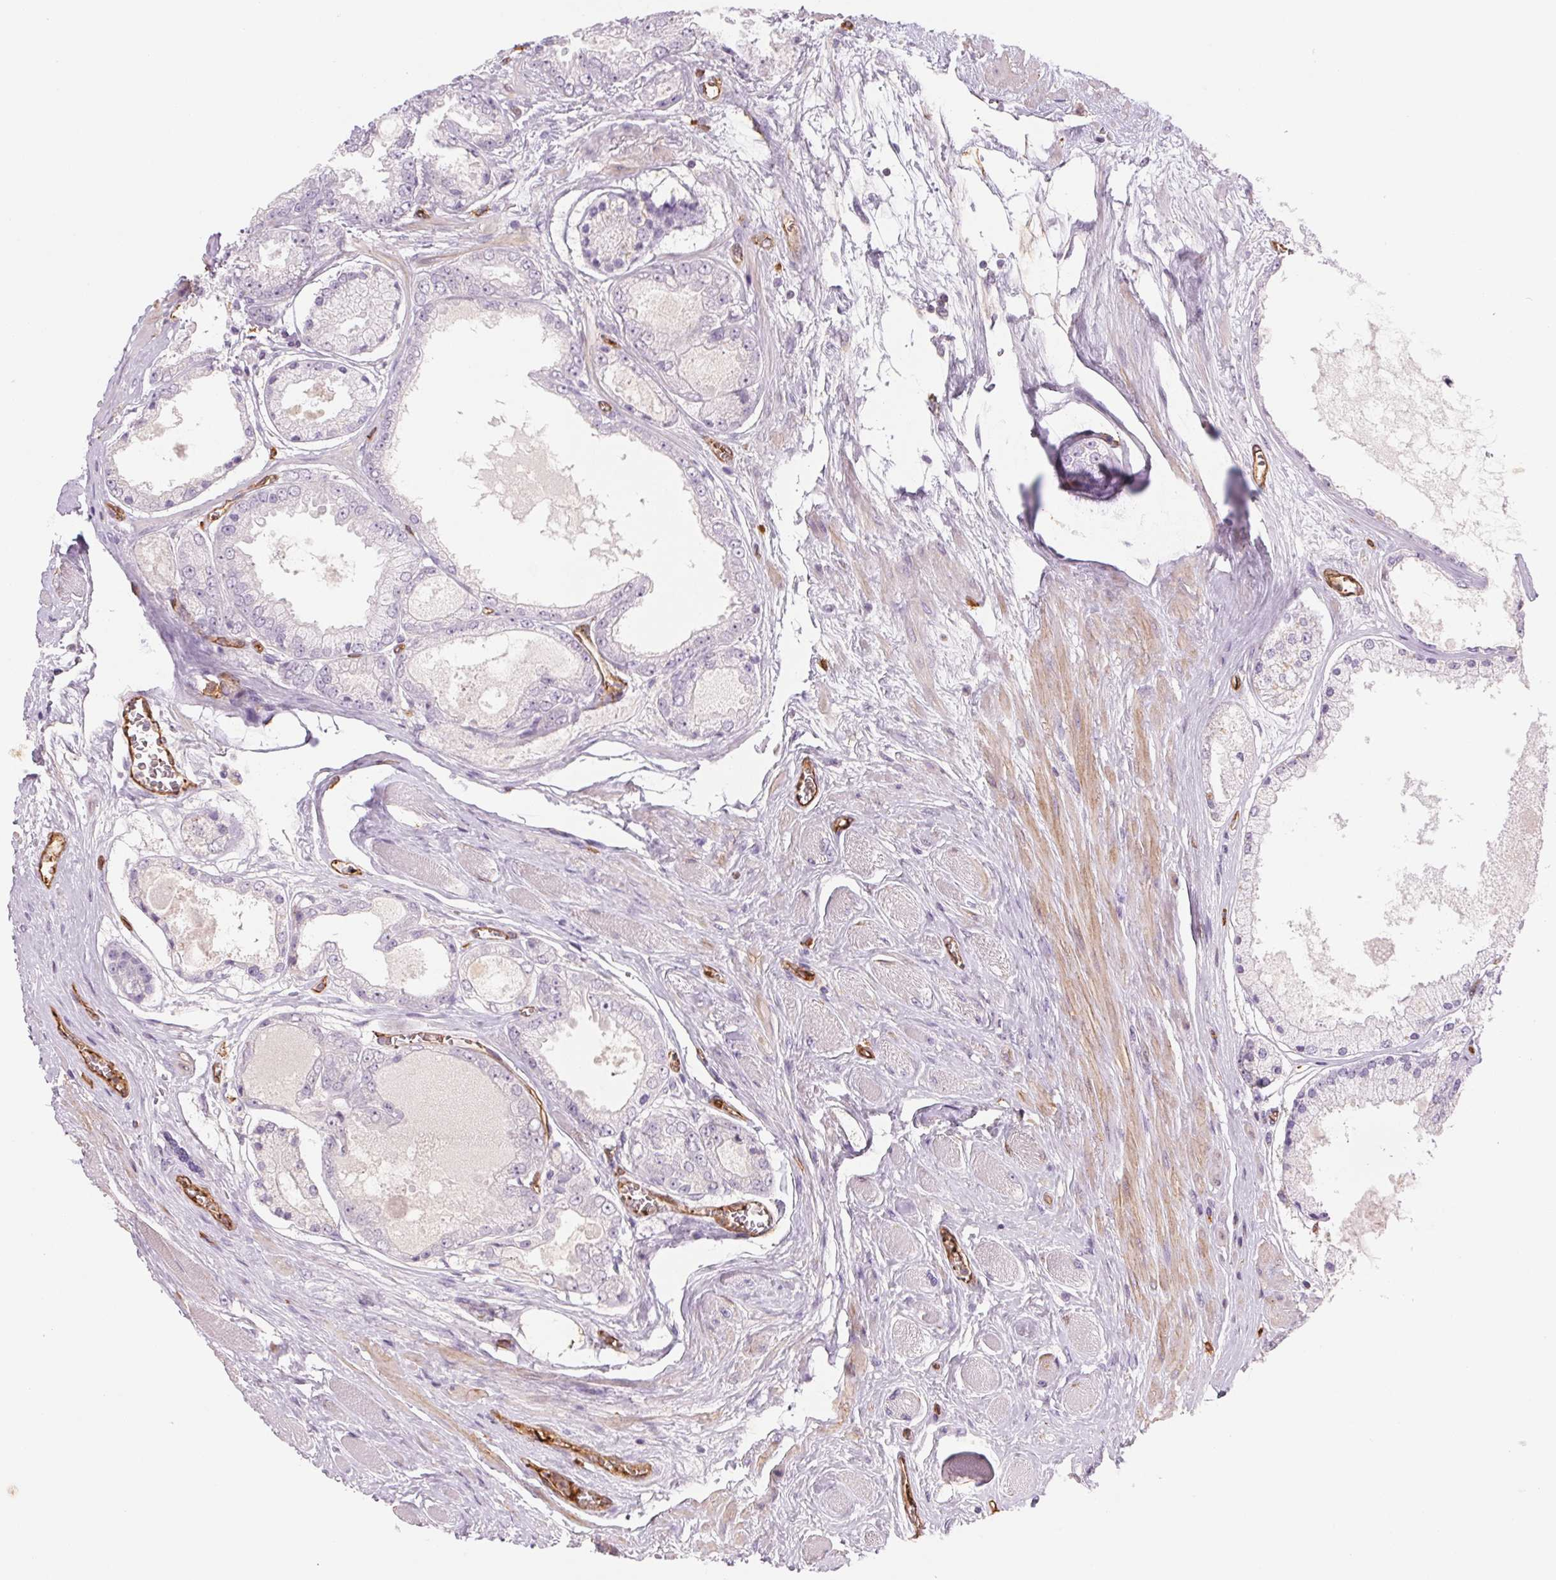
{"staining": {"intensity": "negative", "quantity": "none", "location": "none"}, "tissue": "prostate cancer", "cell_type": "Tumor cells", "image_type": "cancer", "snomed": [{"axis": "morphology", "description": "Adenocarcinoma, High grade"}, {"axis": "topography", "description": "Prostate"}], "caption": "There is no significant expression in tumor cells of prostate adenocarcinoma (high-grade).", "gene": "ANKRD13B", "patient": {"sex": "male", "age": 67}}